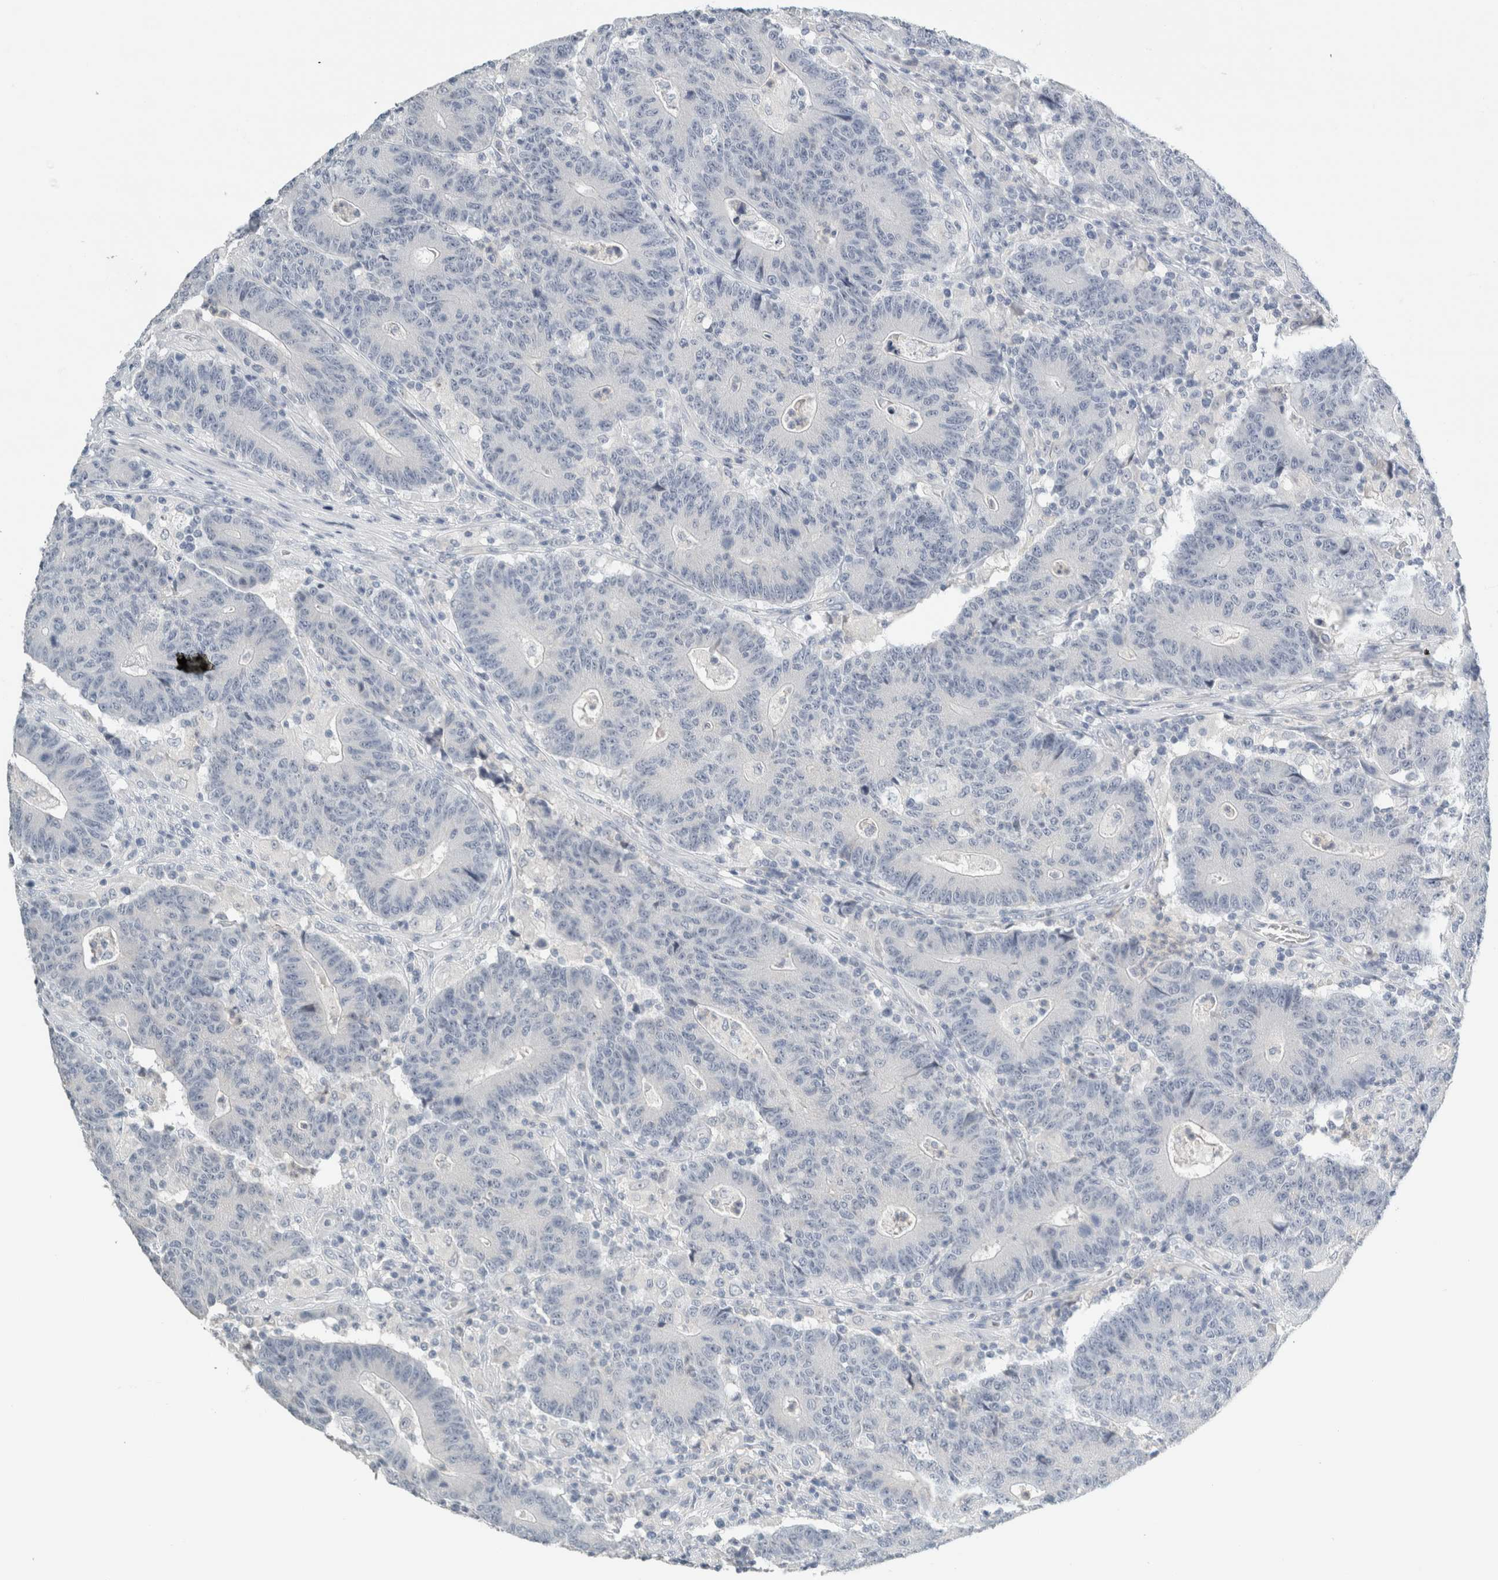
{"staining": {"intensity": "negative", "quantity": "none", "location": "none"}, "tissue": "colorectal cancer", "cell_type": "Tumor cells", "image_type": "cancer", "snomed": [{"axis": "morphology", "description": "Normal tissue, NOS"}, {"axis": "morphology", "description": "Adenocarcinoma, NOS"}, {"axis": "topography", "description": "Colon"}], "caption": "Immunohistochemical staining of colorectal cancer exhibits no significant positivity in tumor cells.", "gene": "CRAT", "patient": {"sex": "female", "age": 75}}